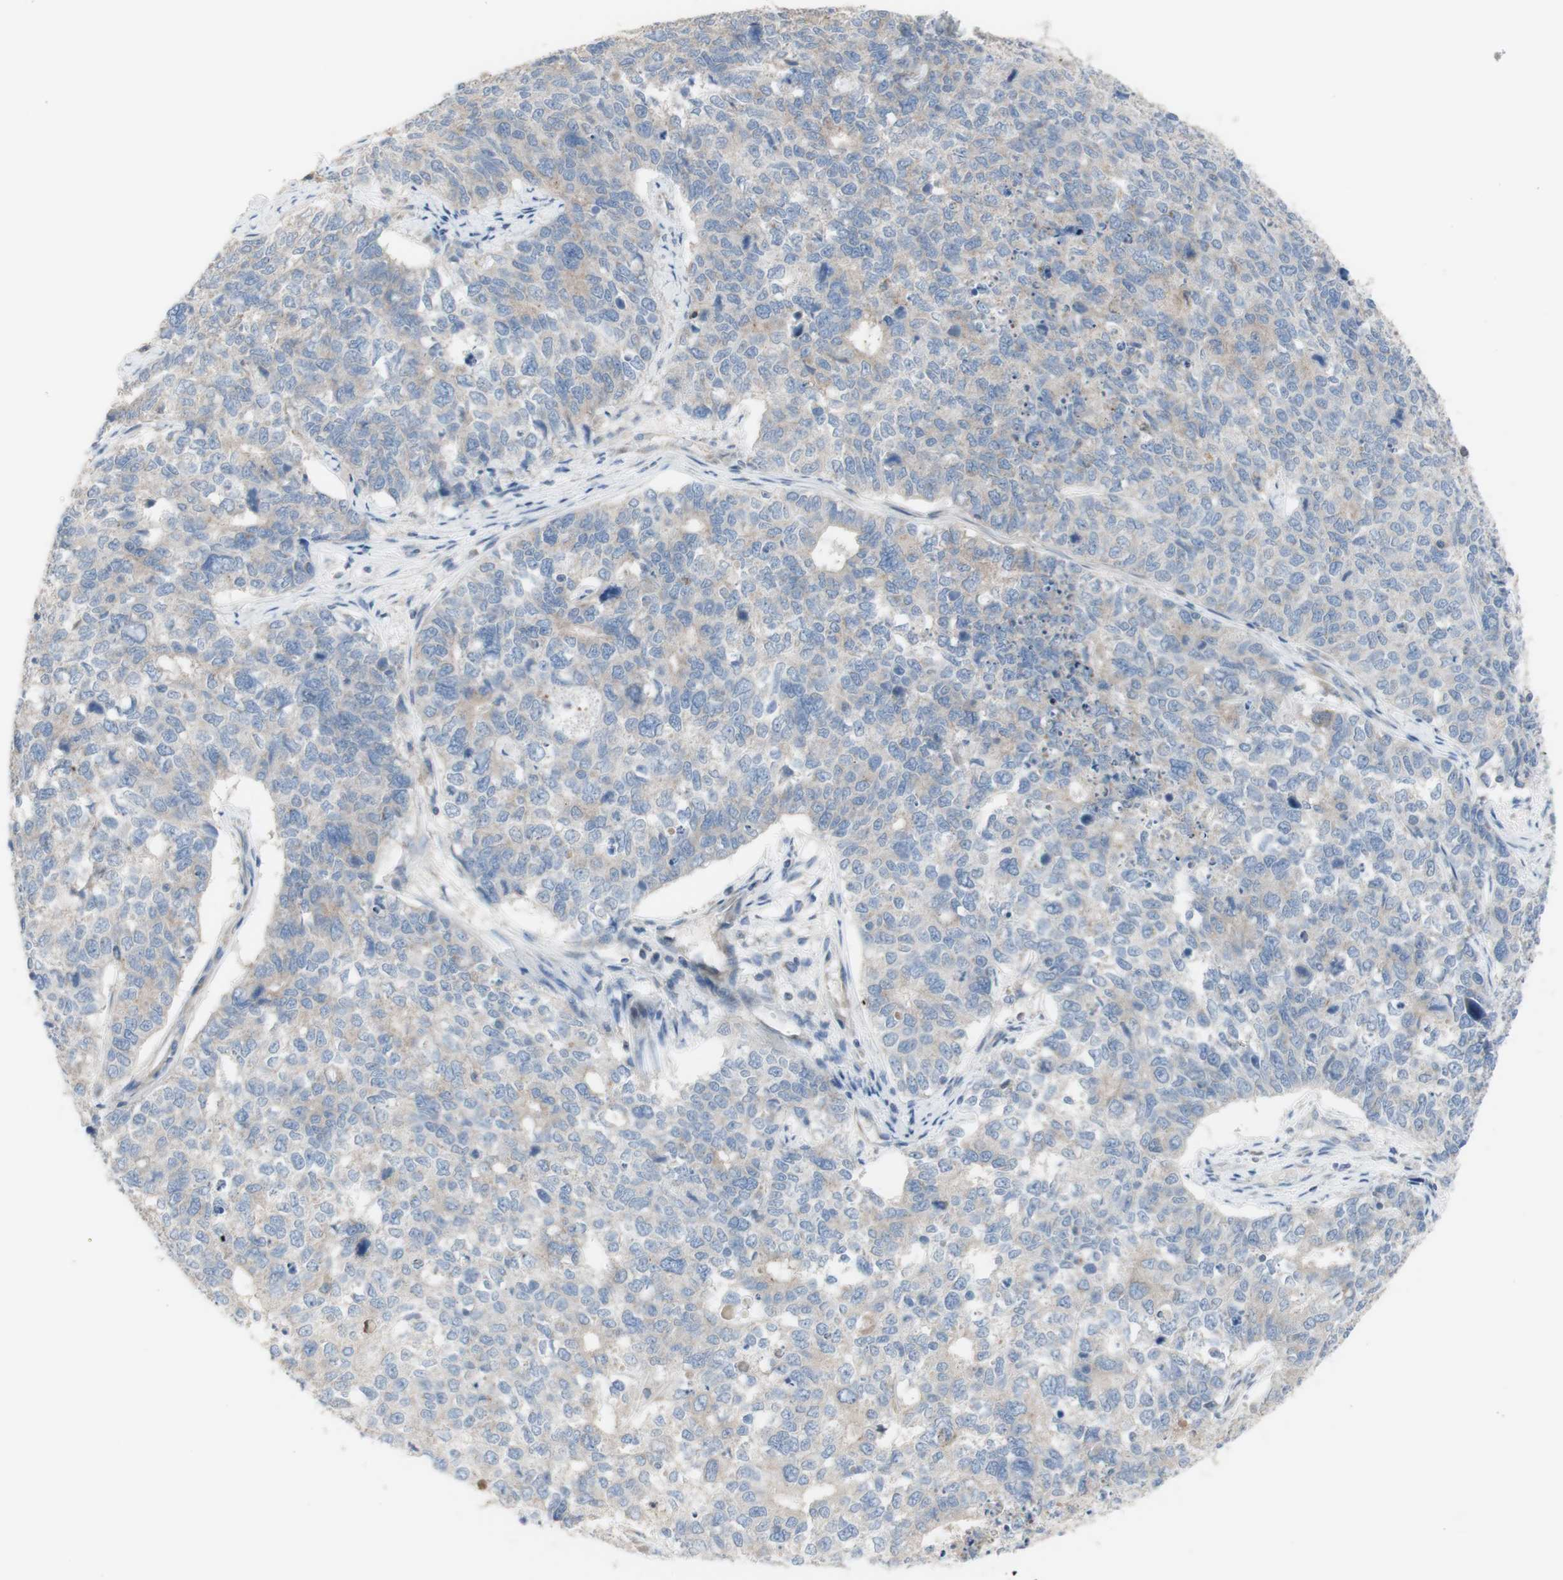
{"staining": {"intensity": "weak", "quantity": "<25%", "location": "cytoplasmic/membranous"}, "tissue": "cervical cancer", "cell_type": "Tumor cells", "image_type": "cancer", "snomed": [{"axis": "morphology", "description": "Squamous cell carcinoma, NOS"}, {"axis": "topography", "description": "Cervix"}], "caption": "Immunohistochemistry histopathology image of neoplastic tissue: human squamous cell carcinoma (cervical) stained with DAB (3,3'-diaminobenzidine) shows no significant protein positivity in tumor cells. (Stains: DAB (3,3'-diaminobenzidine) IHC with hematoxylin counter stain, Microscopy: brightfield microscopy at high magnification).", "gene": "C3orf52", "patient": {"sex": "female", "age": 63}}